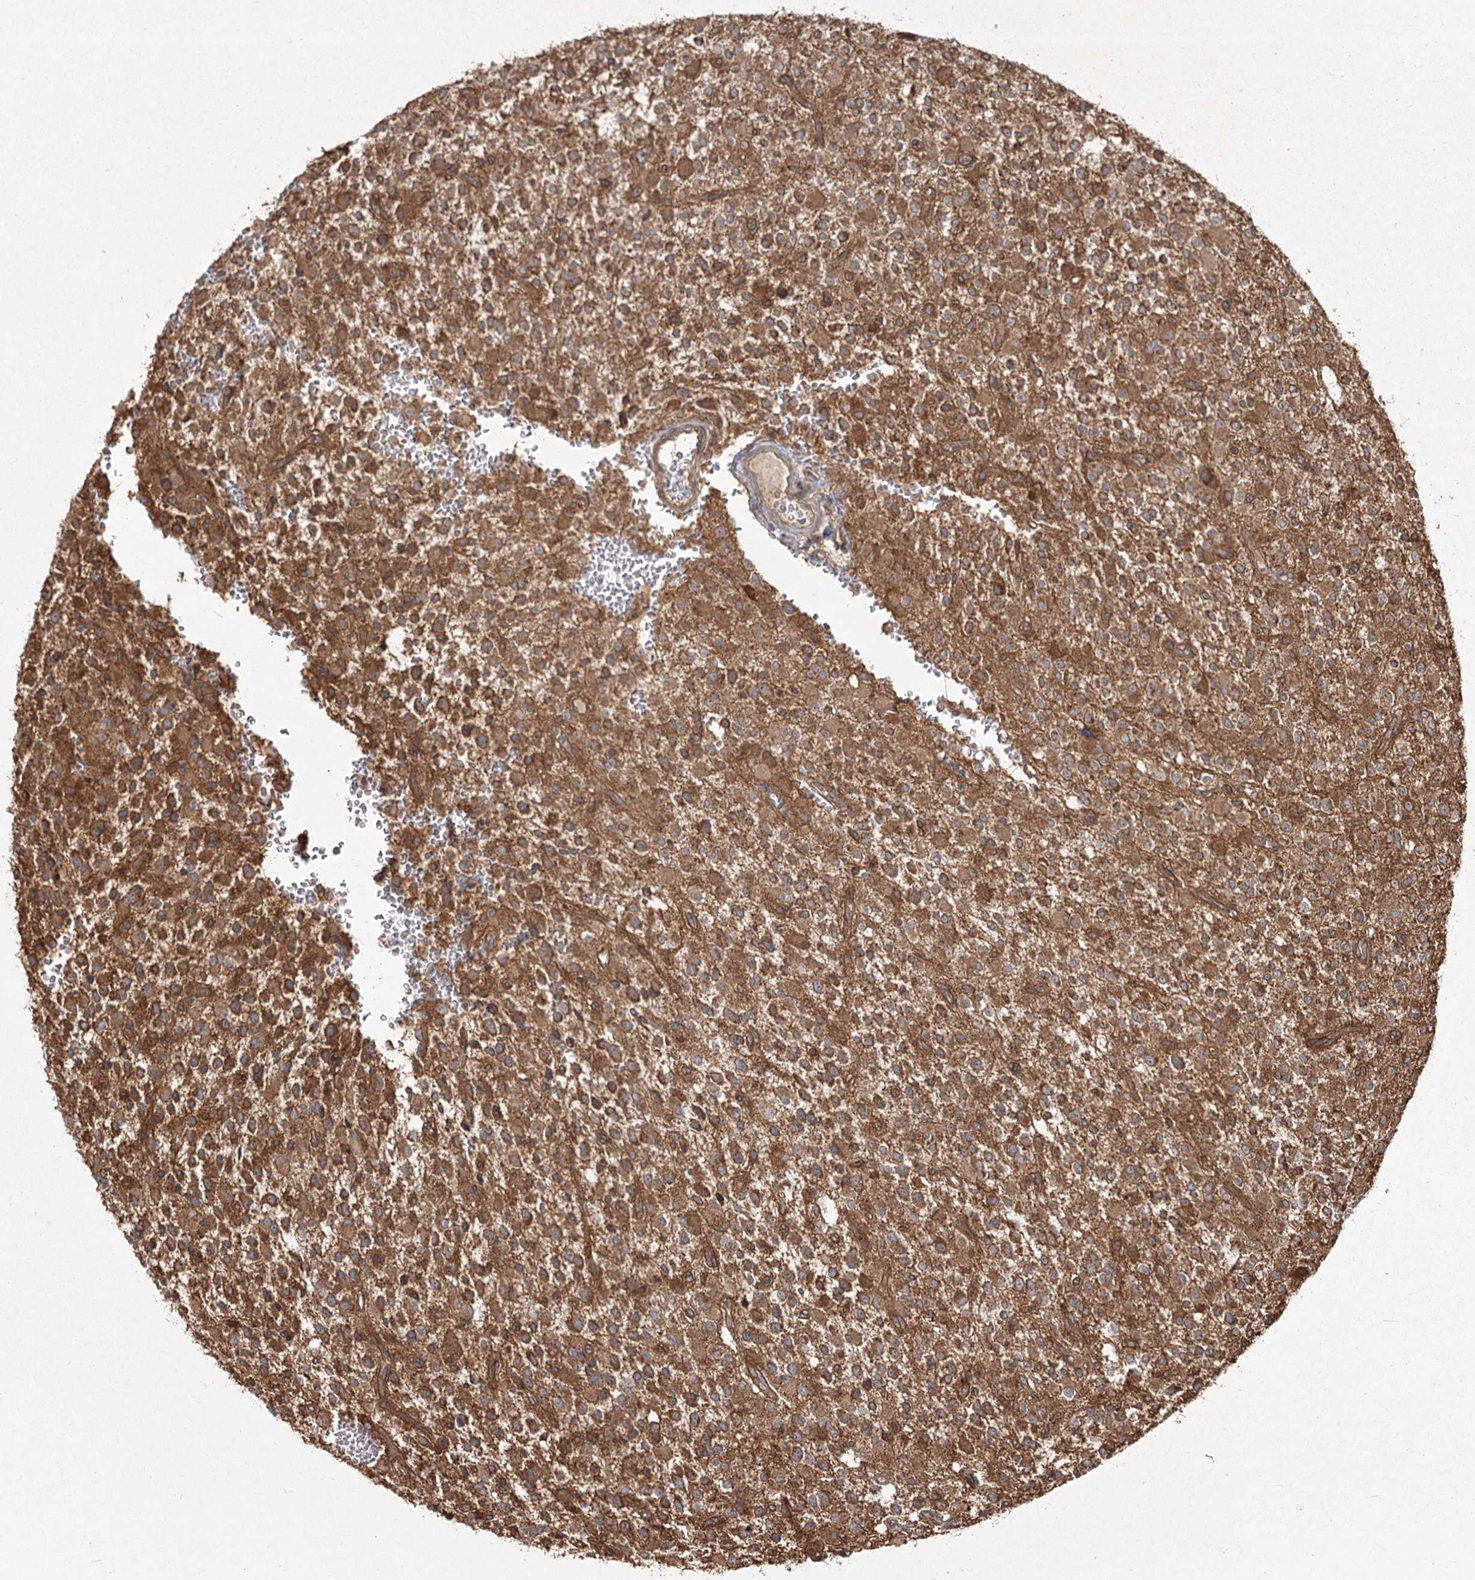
{"staining": {"intensity": "strong", "quantity": ">75%", "location": "cytoplasmic/membranous"}, "tissue": "glioma", "cell_type": "Tumor cells", "image_type": "cancer", "snomed": [{"axis": "morphology", "description": "Glioma, malignant, High grade"}, {"axis": "topography", "description": "Brain"}], "caption": "Protein staining of high-grade glioma (malignant) tissue demonstrates strong cytoplasmic/membranous staining in about >75% of tumor cells.", "gene": "CPLANE1", "patient": {"sex": "male", "age": 34}}